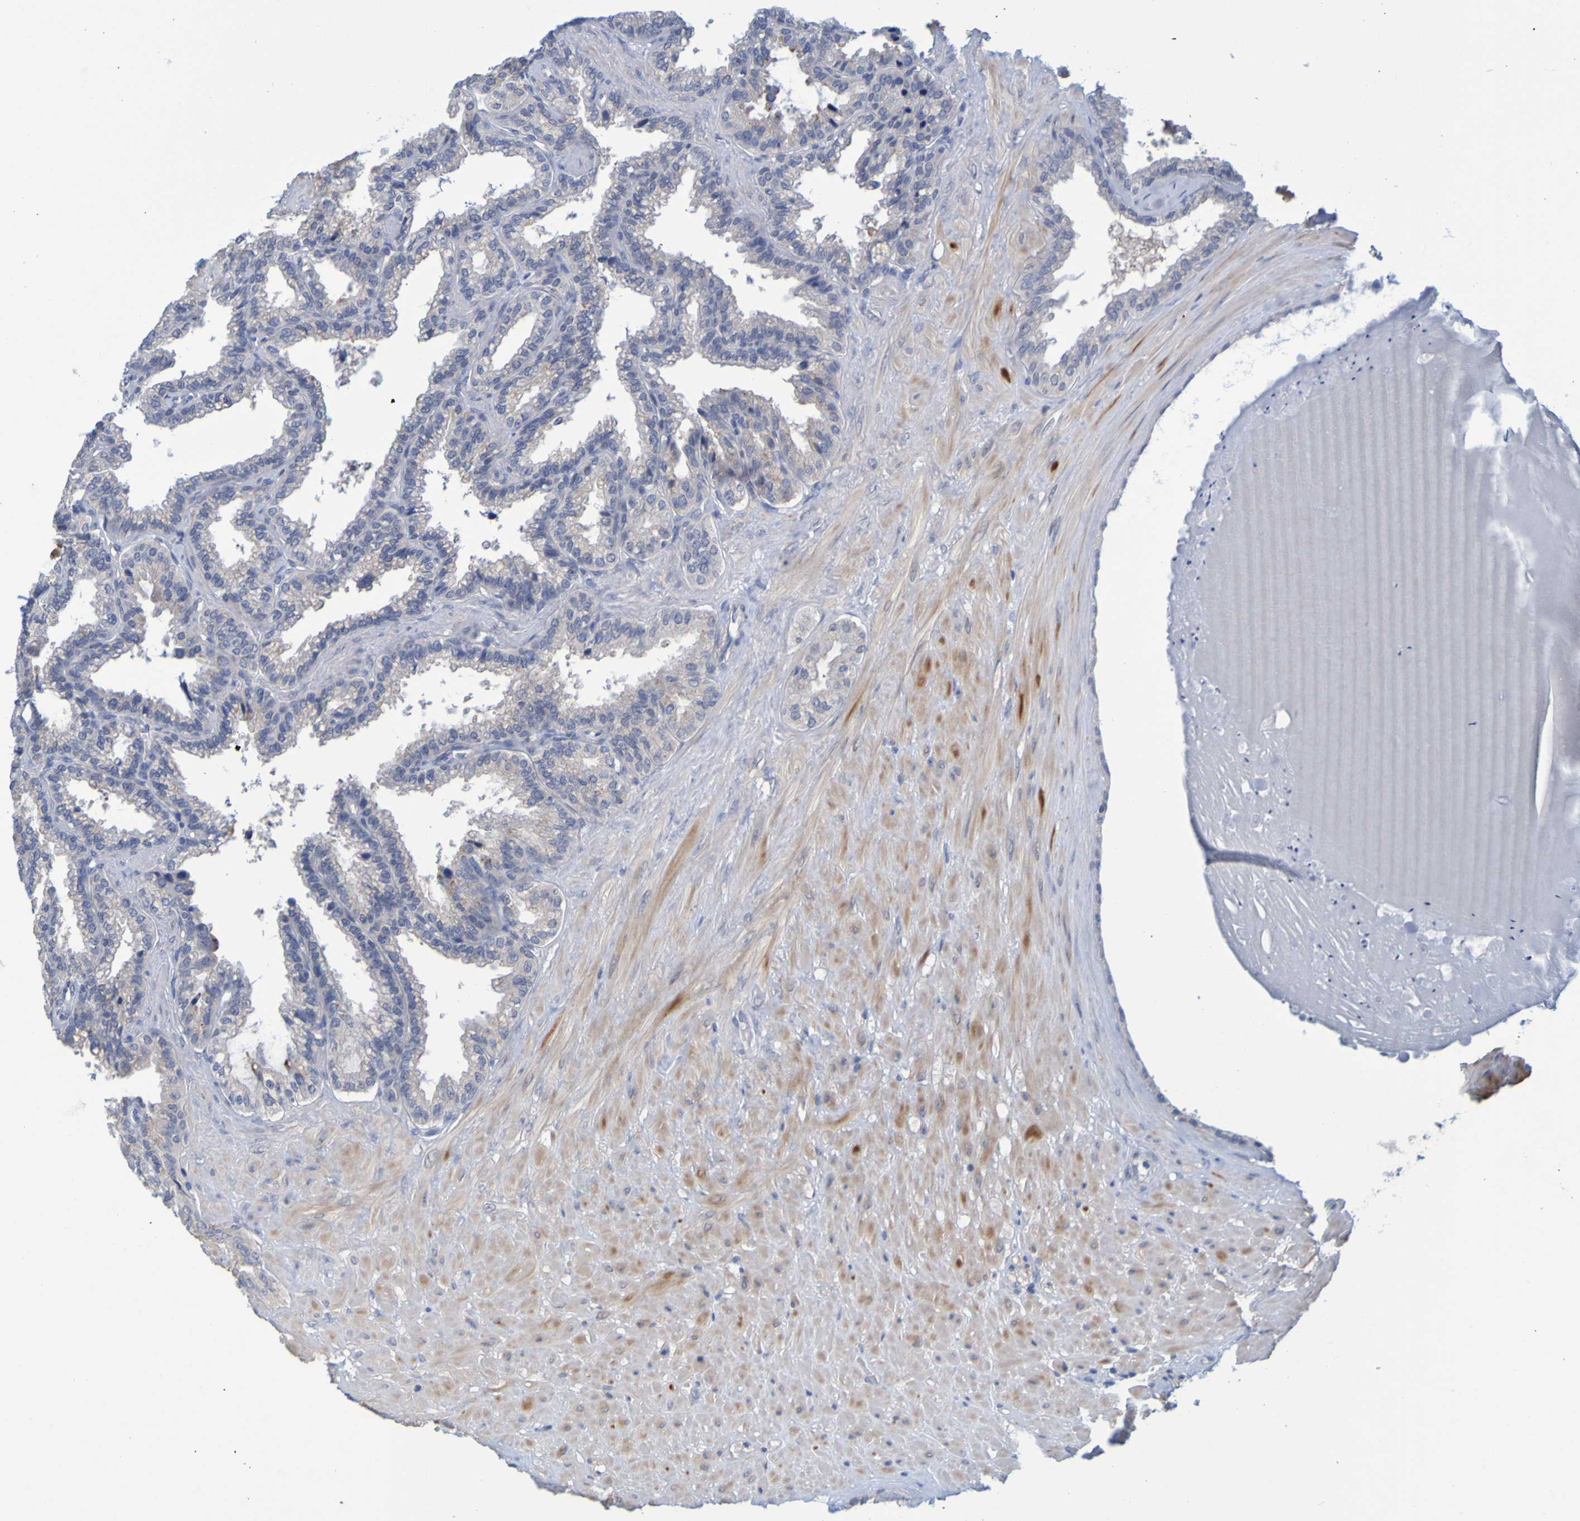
{"staining": {"intensity": "negative", "quantity": "none", "location": "none"}, "tissue": "seminal vesicle", "cell_type": "Glandular cells", "image_type": "normal", "snomed": [{"axis": "morphology", "description": "Normal tissue, NOS"}, {"axis": "topography", "description": "Seminal veicle"}], "caption": "IHC micrograph of normal human seminal vesicle stained for a protein (brown), which displays no expression in glandular cells.", "gene": "ENDOU", "patient": {"sex": "male", "age": 46}}